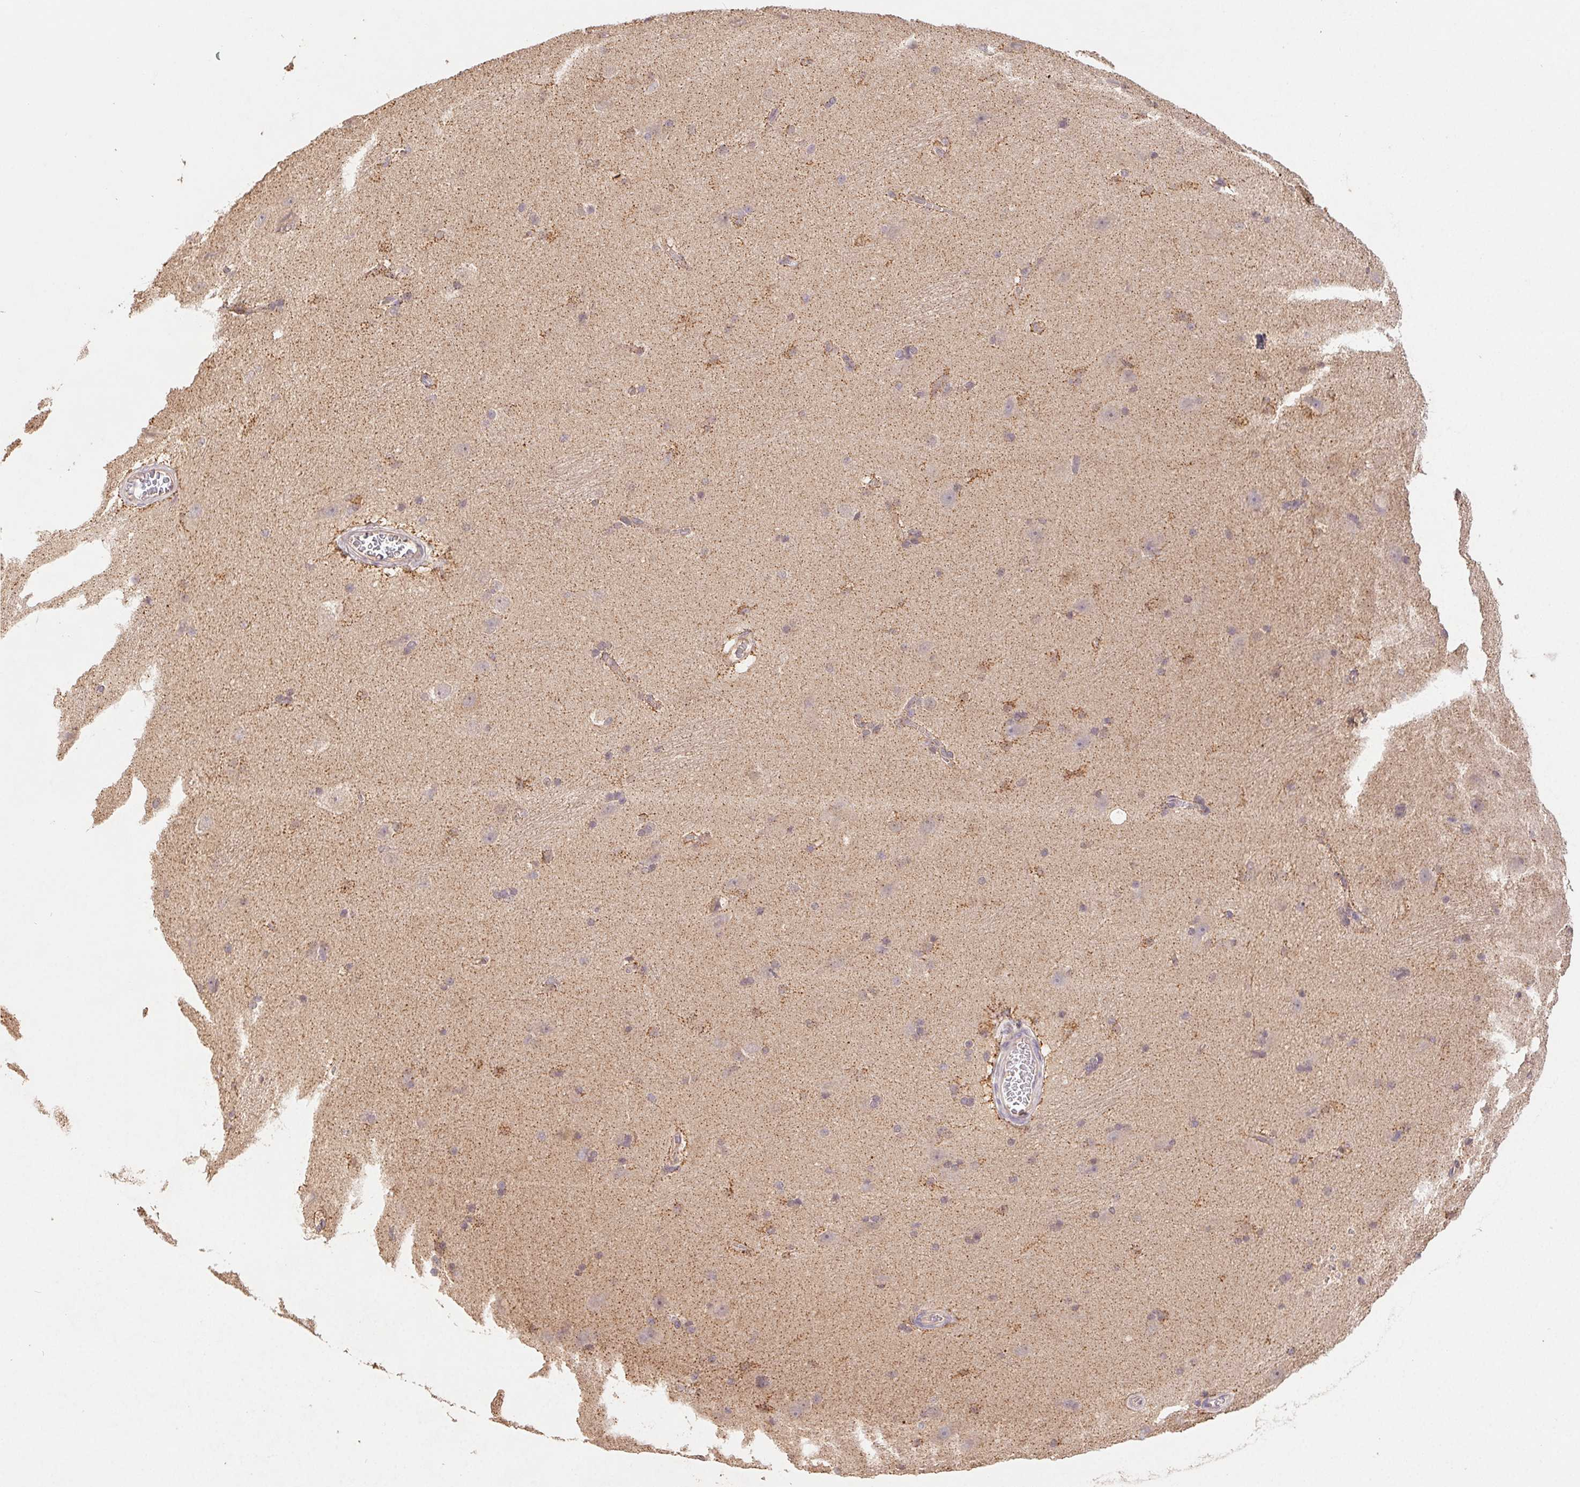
{"staining": {"intensity": "moderate", "quantity": "<25%", "location": "cytoplasmic/membranous"}, "tissue": "hippocampus", "cell_type": "Glial cells", "image_type": "normal", "snomed": [{"axis": "morphology", "description": "Normal tissue, NOS"}, {"axis": "topography", "description": "Cerebral cortex"}, {"axis": "topography", "description": "Hippocampus"}], "caption": "Immunohistochemical staining of benign hippocampus reveals <25% levels of moderate cytoplasmic/membranous protein staining in approximately <25% of glial cells. Using DAB (brown) and hematoxylin (blue) stains, captured at high magnification using brightfield microscopy.", "gene": "RAB11A", "patient": {"sex": "female", "age": 19}}